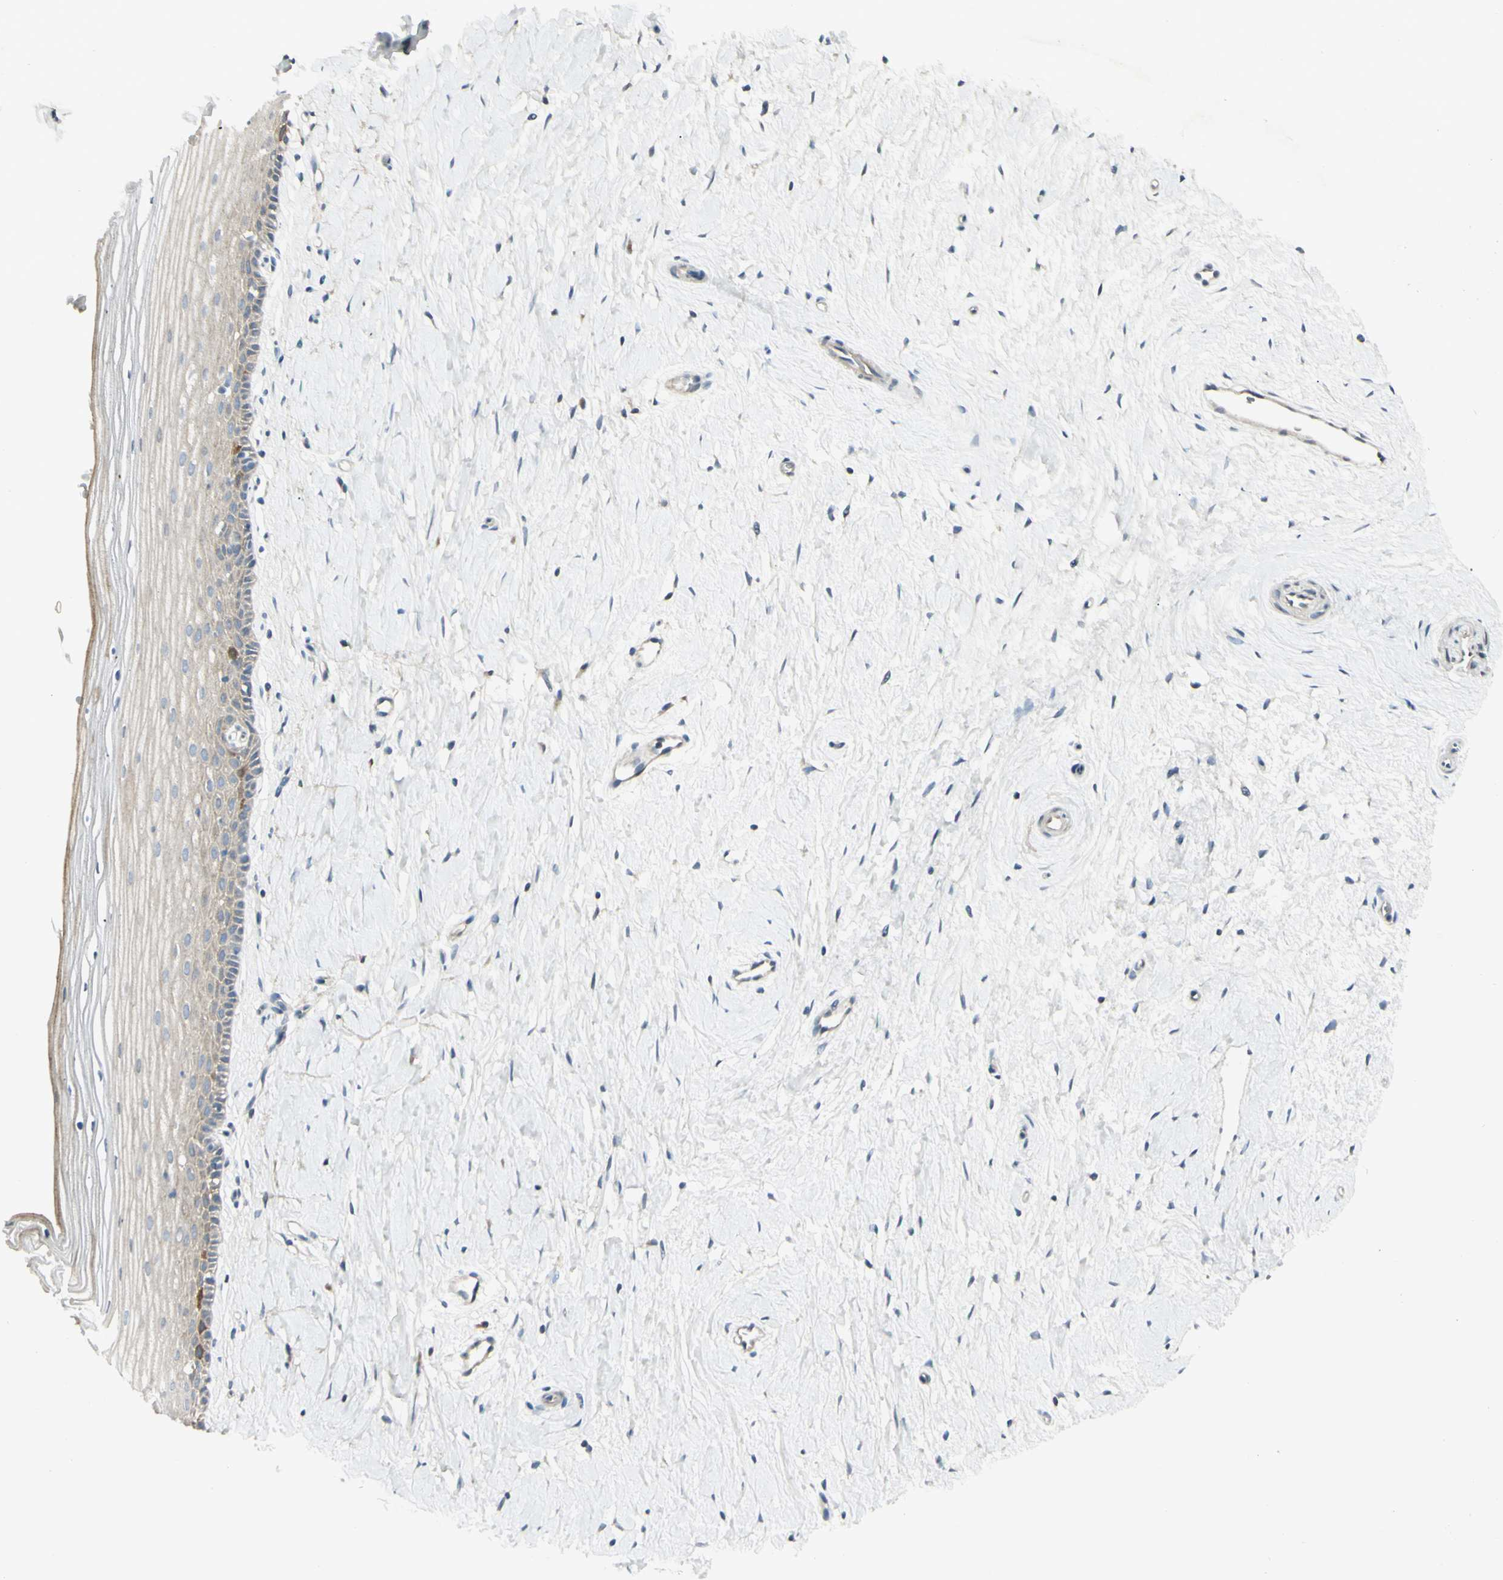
{"staining": {"intensity": "weak", "quantity": ">75%", "location": "cytoplasmic/membranous"}, "tissue": "cervix", "cell_type": "Glandular cells", "image_type": "normal", "snomed": [{"axis": "morphology", "description": "Normal tissue, NOS"}, {"axis": "topography", "description": "Cervix"}], "caption": "High-magnification brightfield microscopy of unremarkable cervix stained with DAB (brown) and counterstained with hematoxylin (blue). glandular cells exhibit weak cytoplasmic/membranous staining is identified in approximately>75% of cells.", "gene": "CCNB2", "patient": {"sex": "female", "age": 39}}